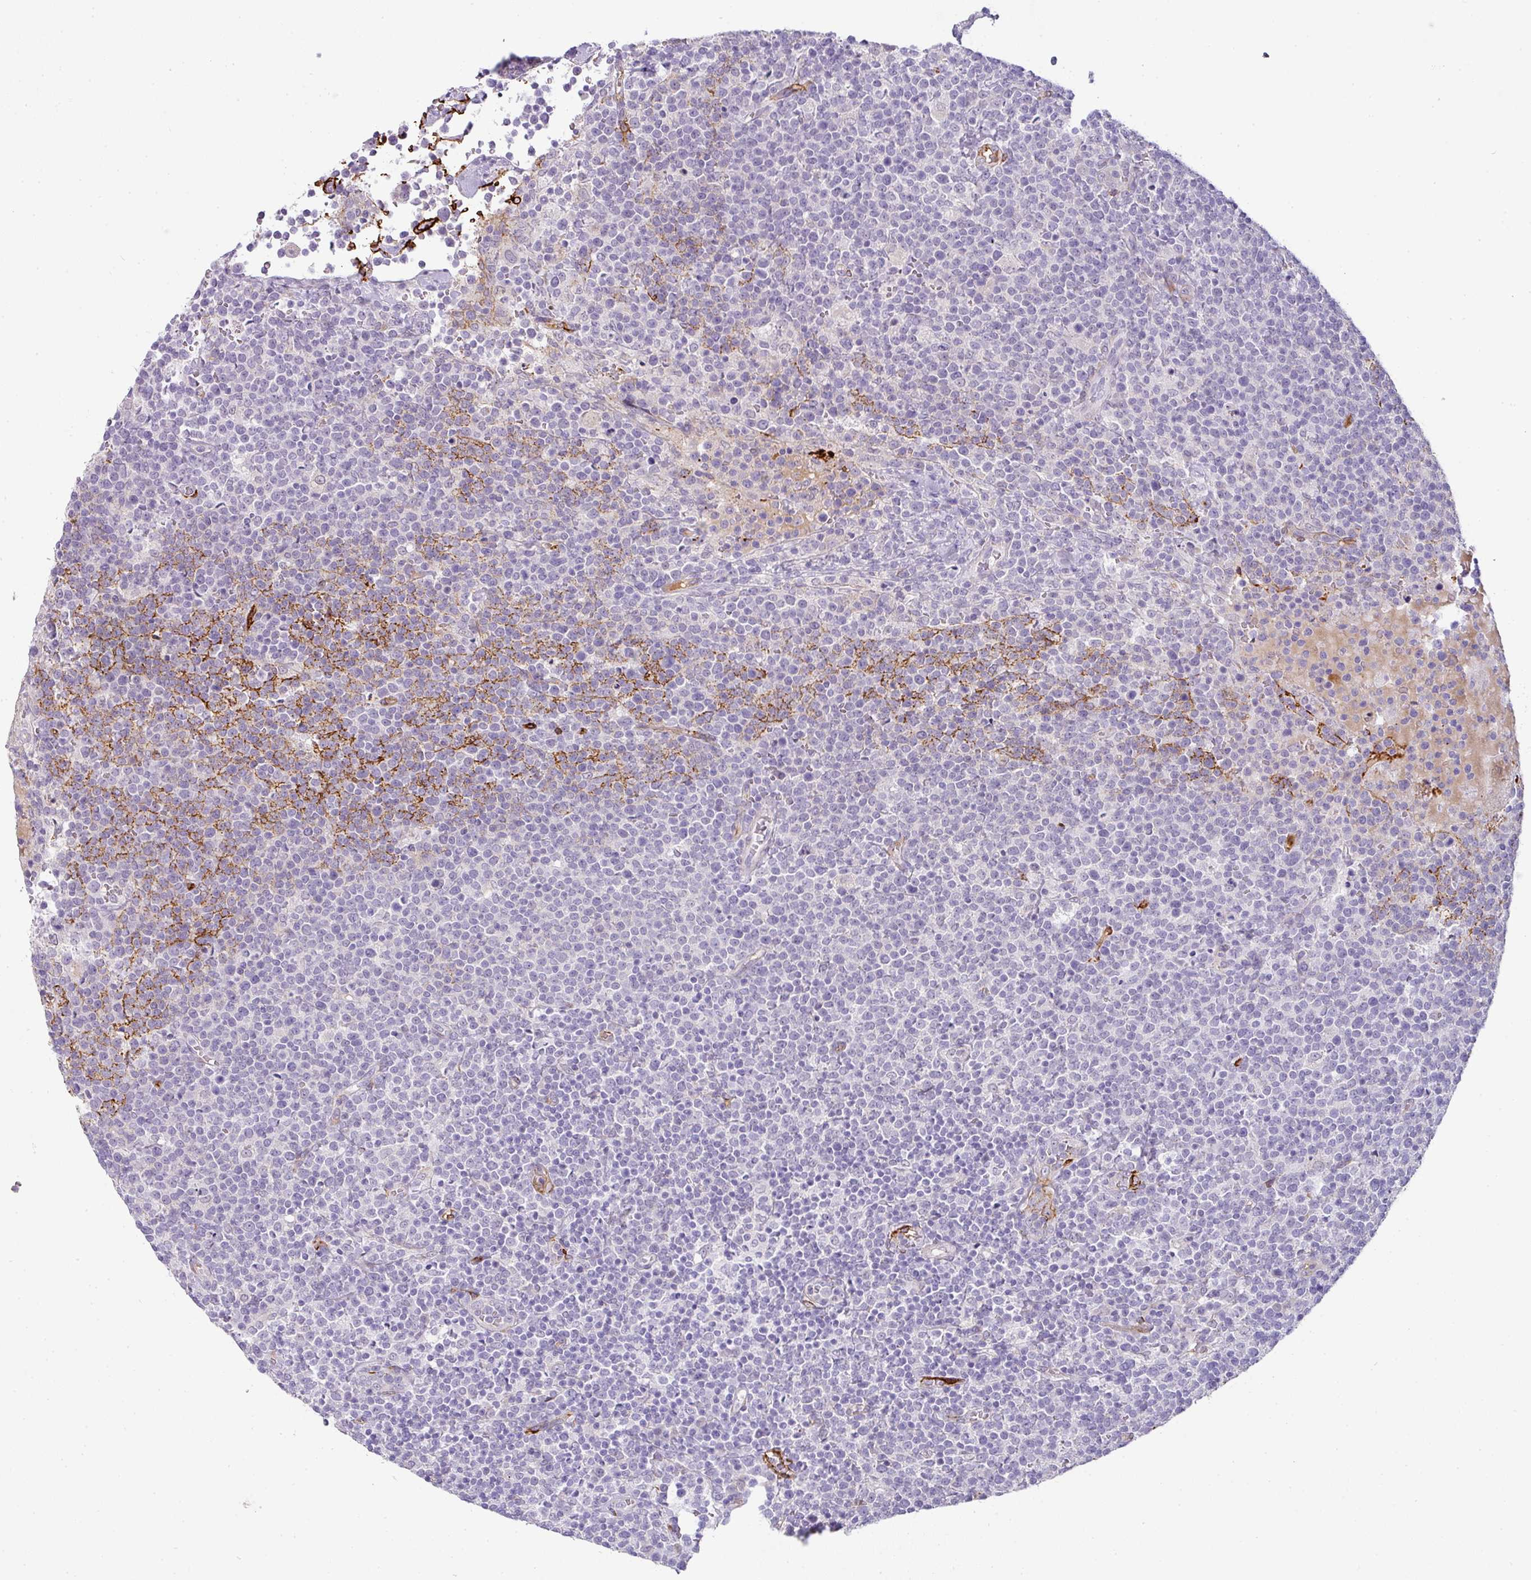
{"staining": {"intensity": "negative", "quantity": "none", "location": "none"}, "tissue": "lymphoma", "cell_type": "Tumor cells", "image_type": "cancer", "snomed": [{"axis": "morphology", "description": "Malignant lymphoma, non-Hodgkin's type, High grade"}, {"axis": "topography", "description": "Lymph node"}], "caption": "Lymphoma was stained to show a protein in brown. There is no significant positivity in tumor cells.", "gene": "FGF17", "patient": {"sex": "male", "age": 61}}